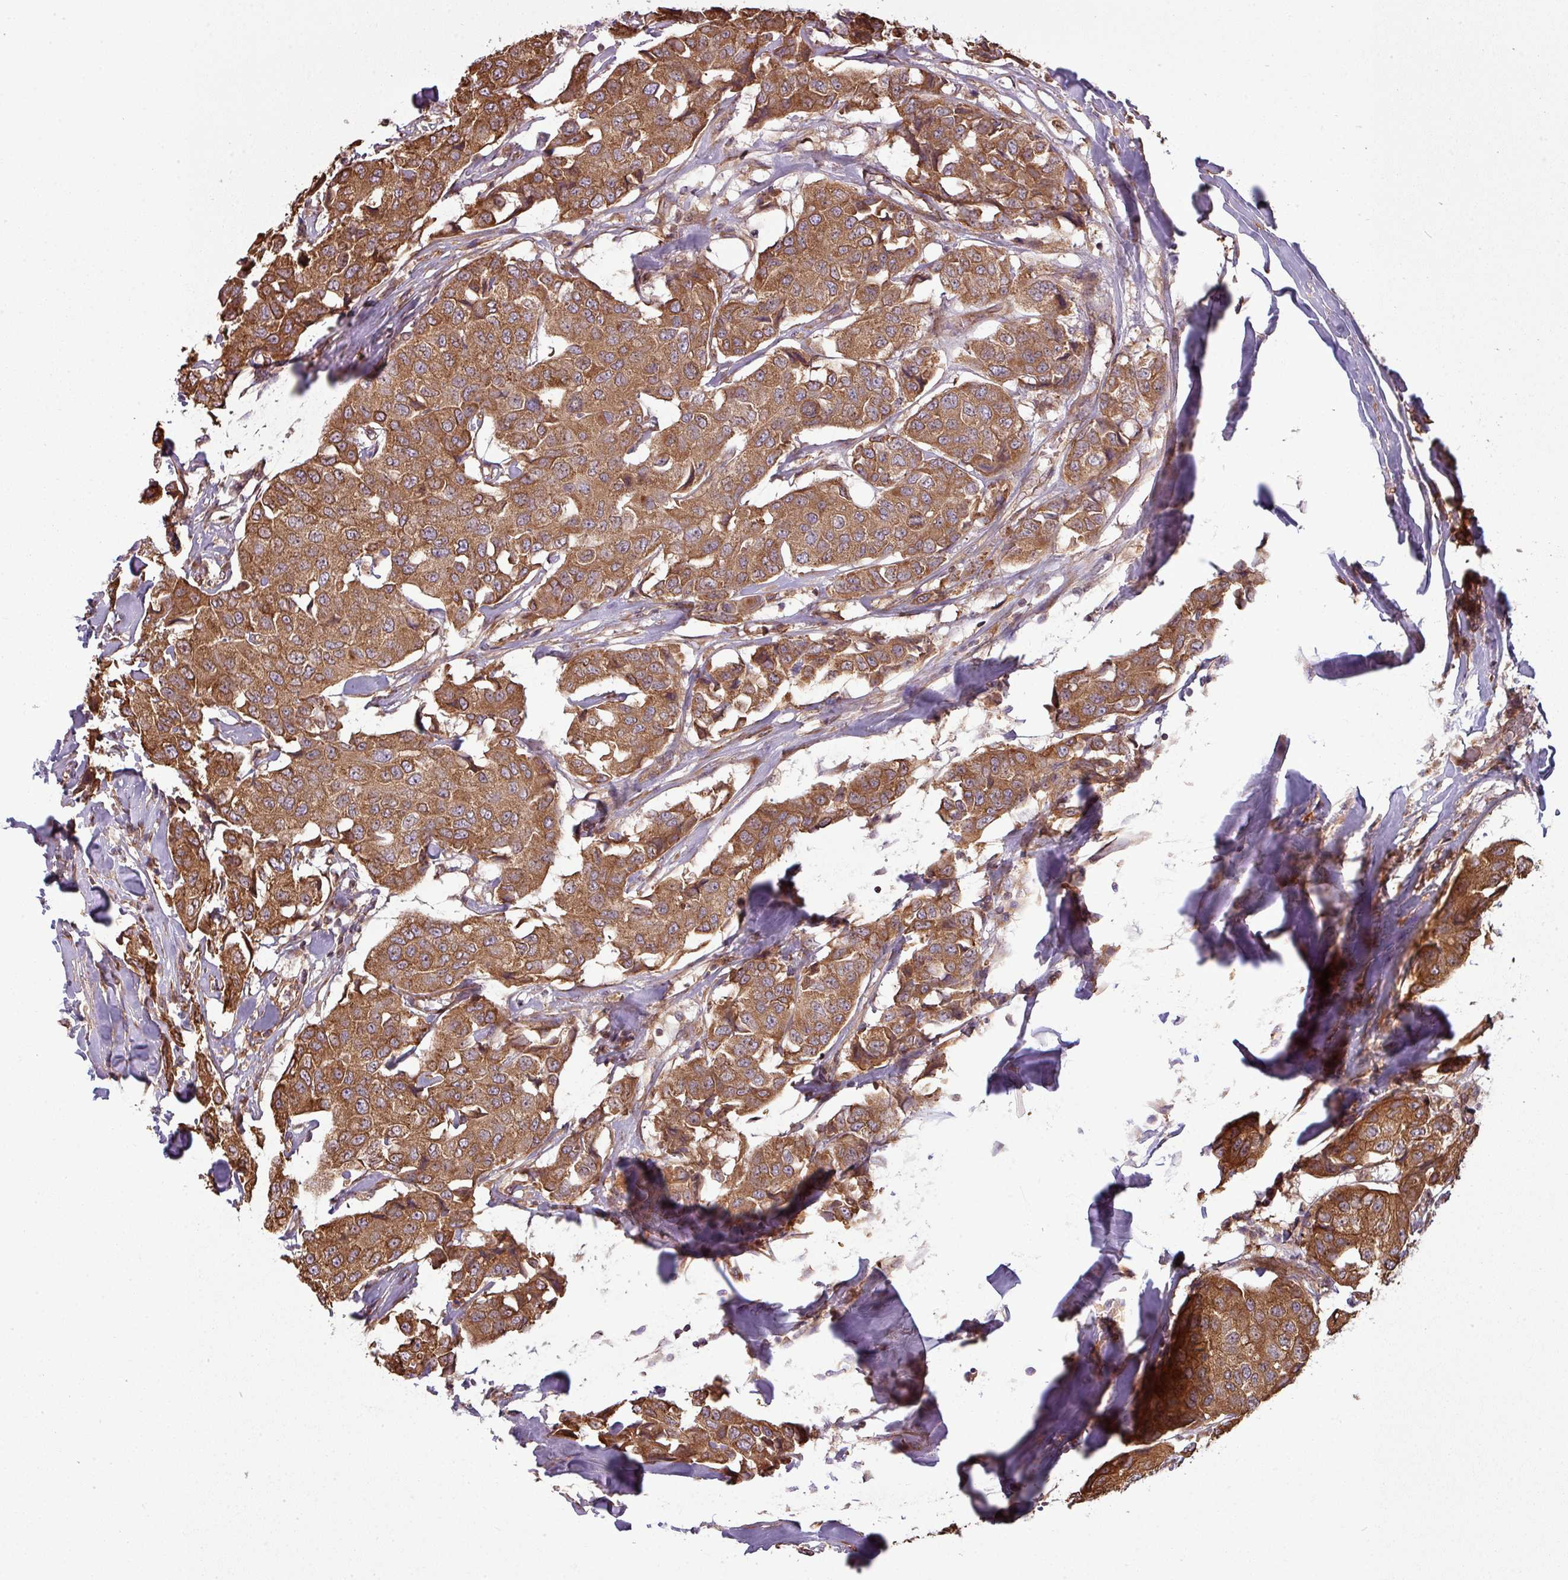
{"staining": {"intensity": "moderate", "quantity": ">75%", "location": "cytoplasmic/membranous"}, "tissue": "breast cancer", "cell_type": "Tumor cells", "image_type": "cancer", "snomed": [{"axis": "morphology", "description": "Duct carcinoma"}, {"axis": "topography", "description": "Breast"}], "caption": "Human breast intraductal carcinoma stained with a brown dye demonstrates moderate cytoplasmic/membranous positive expression in approximately >75% of tumor cells.", "gene": "SNRNP25", "patient": {"sex": "female", "age": 80}}